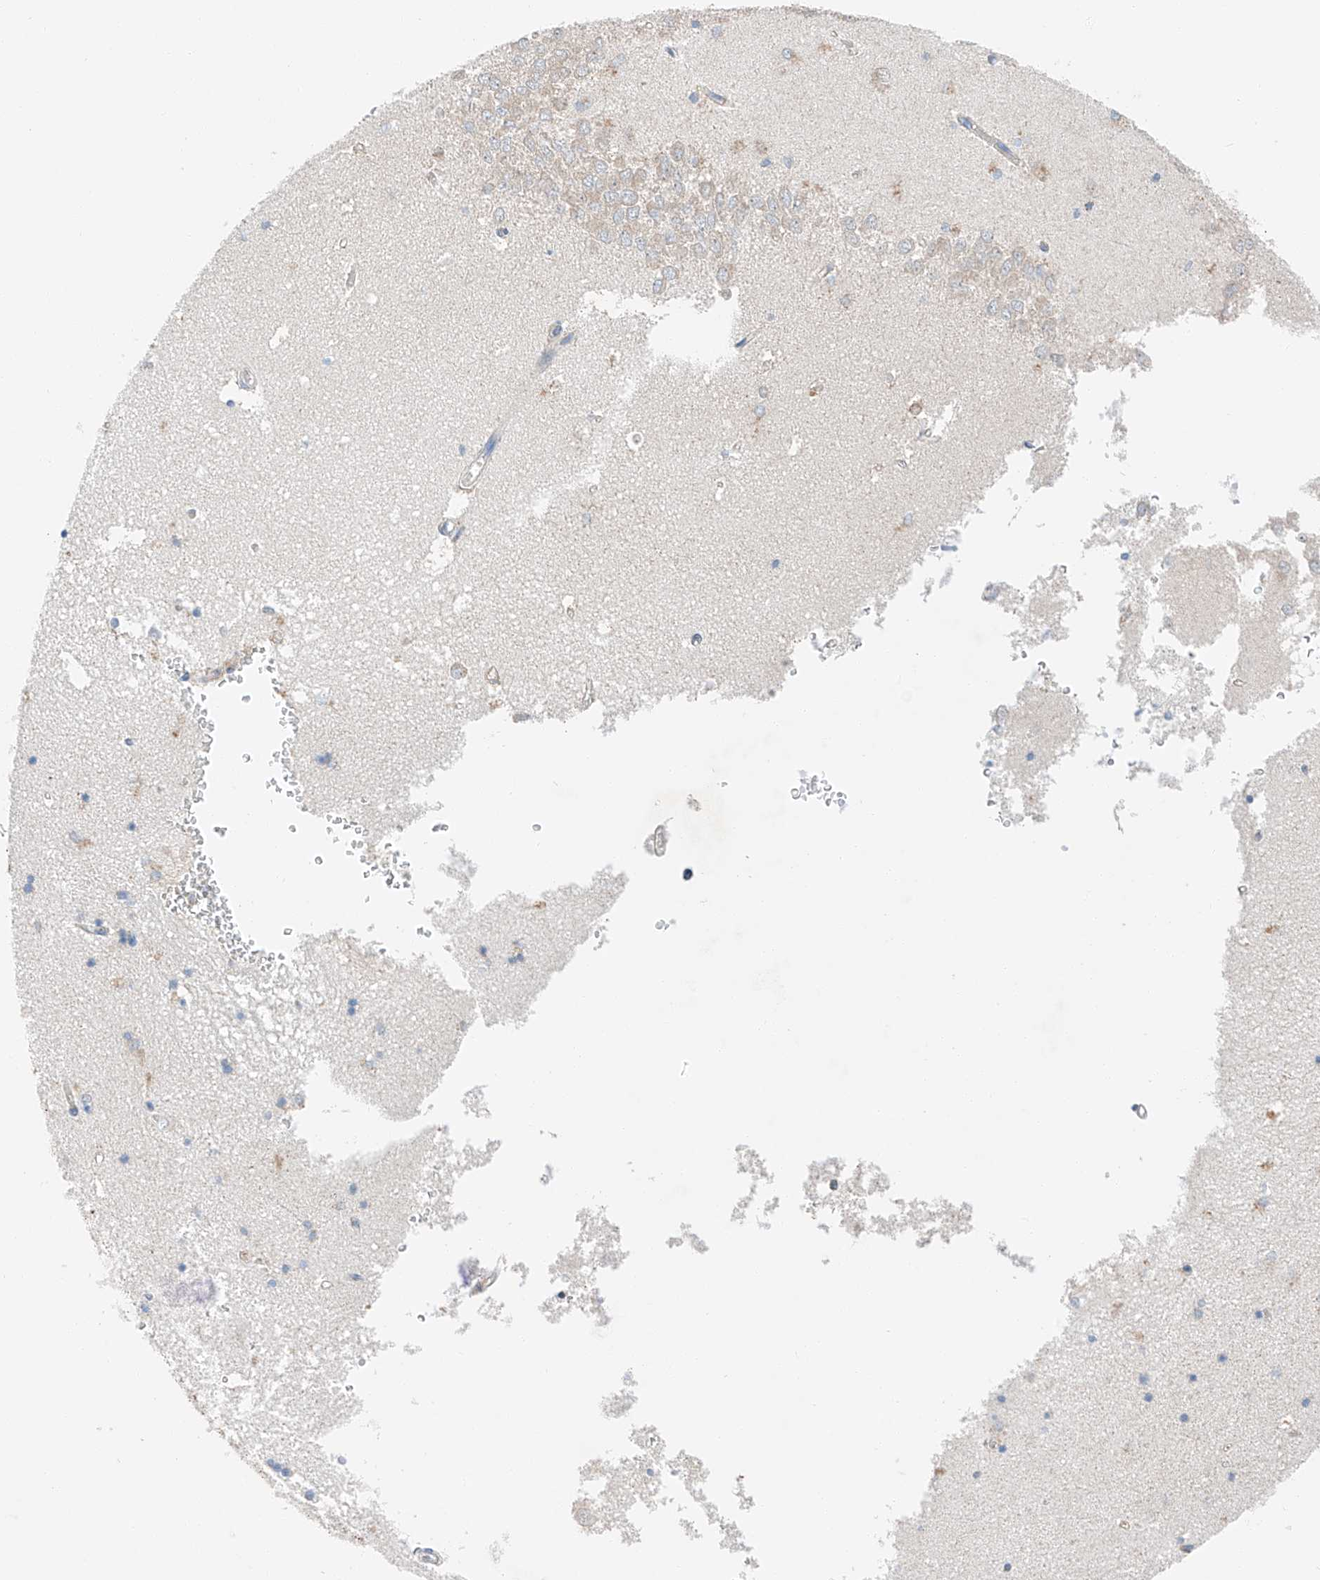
{"staining": {"intensity": "weak", "quantity": "<25%", "location": "cytoplasmic/membranous"}, "tissue": "hippocampus", "cell_type": "Glial cells", "image_type": "normal", "snomed": [{"axis": "morphology", "description": "Normal tissue, NOS"}, {"axis": "topography", "description": "Hippocampus"}], "caption": "Immunohistochemistry (IHC) image of benign human hippocampus stained for a protein (brown), which shows no expression in glial cells.", "gene": "RUSC1", "patient": {"sex": "male", "age": 45}}